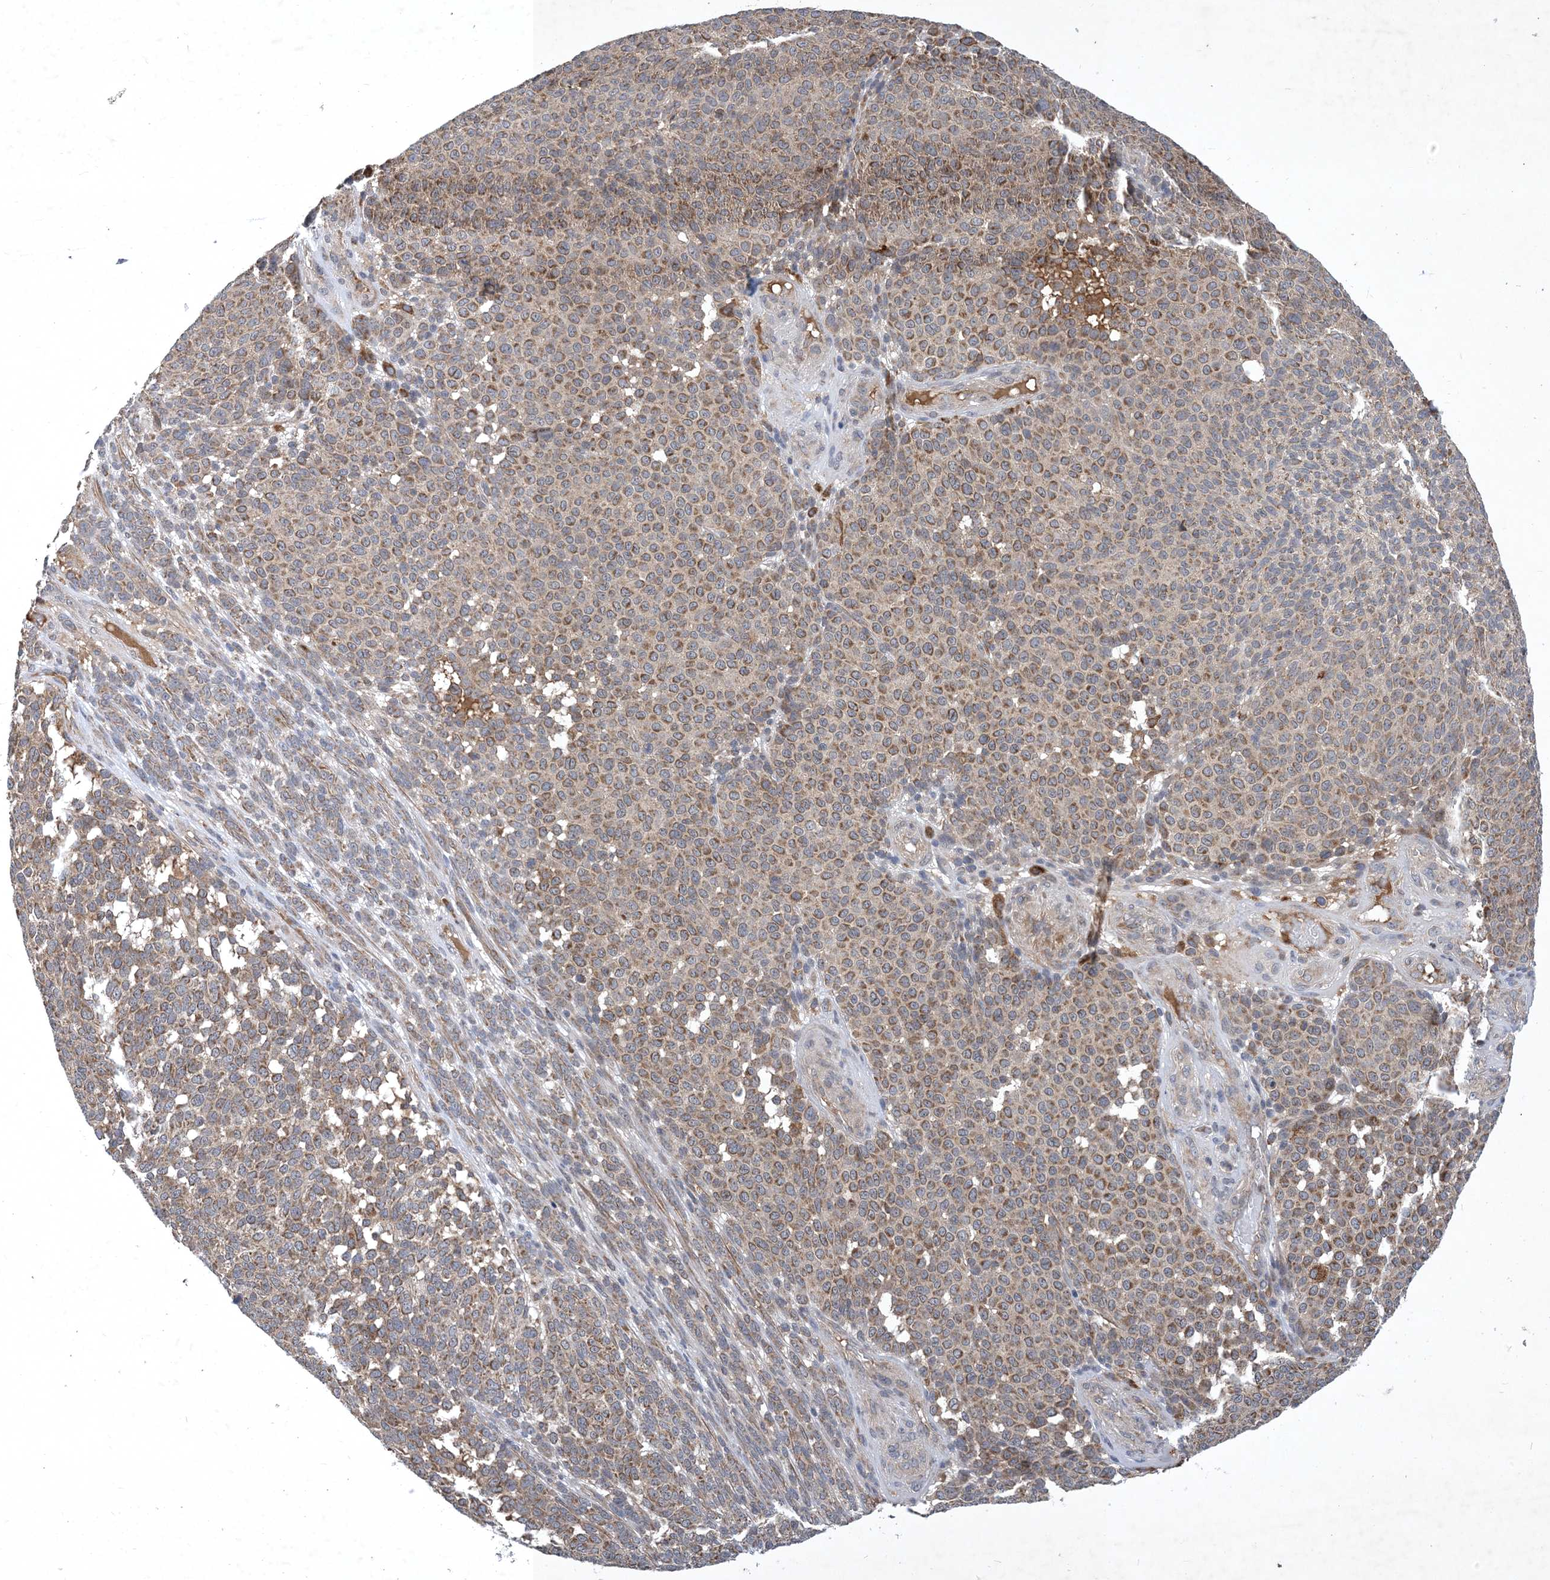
{"staining": {"intensity": "moderate", "quantity": ">75%", "location": "cytoplasmic/membranous"}, "tissue": "melanoma", "cell_type": "Tumor cells", "image_type": "cancer", "snomed": [{"axis": "morphology", "description": "Malignant melanoma, NOS"}, {"axis": "topography", "description": "Skin"}], "caption": "About >75% of tumor cells in melanoma reveal moderate cytoplasmic/membranous protein staining as visualized by brown immunohistochemical staining.", "gene": "STK19", "patient": {"sex": "male", "age": 49}}